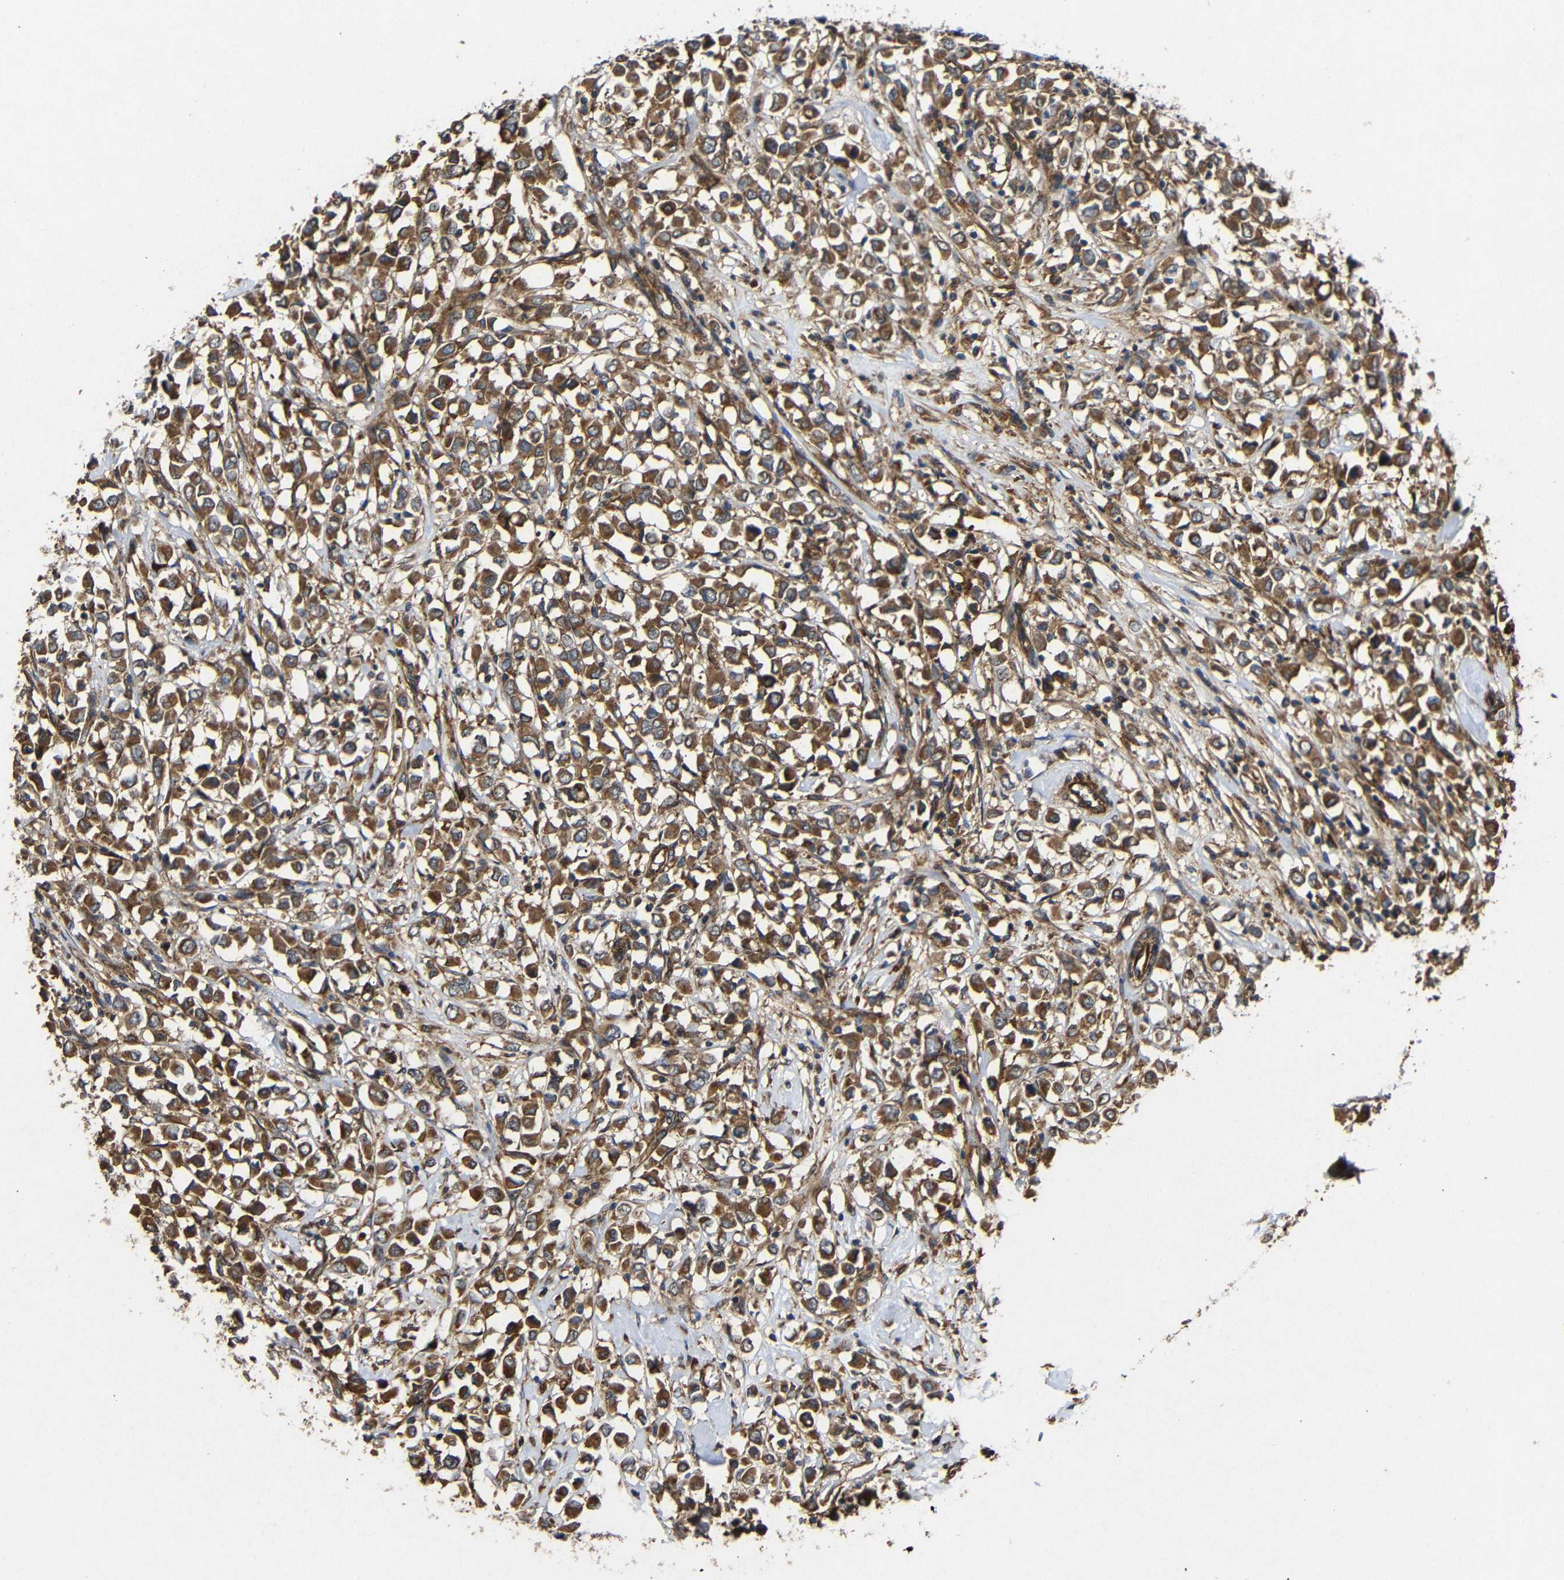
{"staining": {"intensity": "strong", "quantity": ">75%", "location": "cytoplasmic/membranous"}, "tissue": "breast cancer", "cell_type": "Tumor cells", "image_type": "cancer", "snomed": [{"axis": "morphology", "description": "Duct carcinoma"}, {"axis": "topography", "description": "Breast"}], "caption": "Breast cancer tissue displays strong cytoplasmic/membranous positivity in about >75% of tumor cells", "gene": "EIF2S1", "patient": {"sex": "female", "age": 61}}